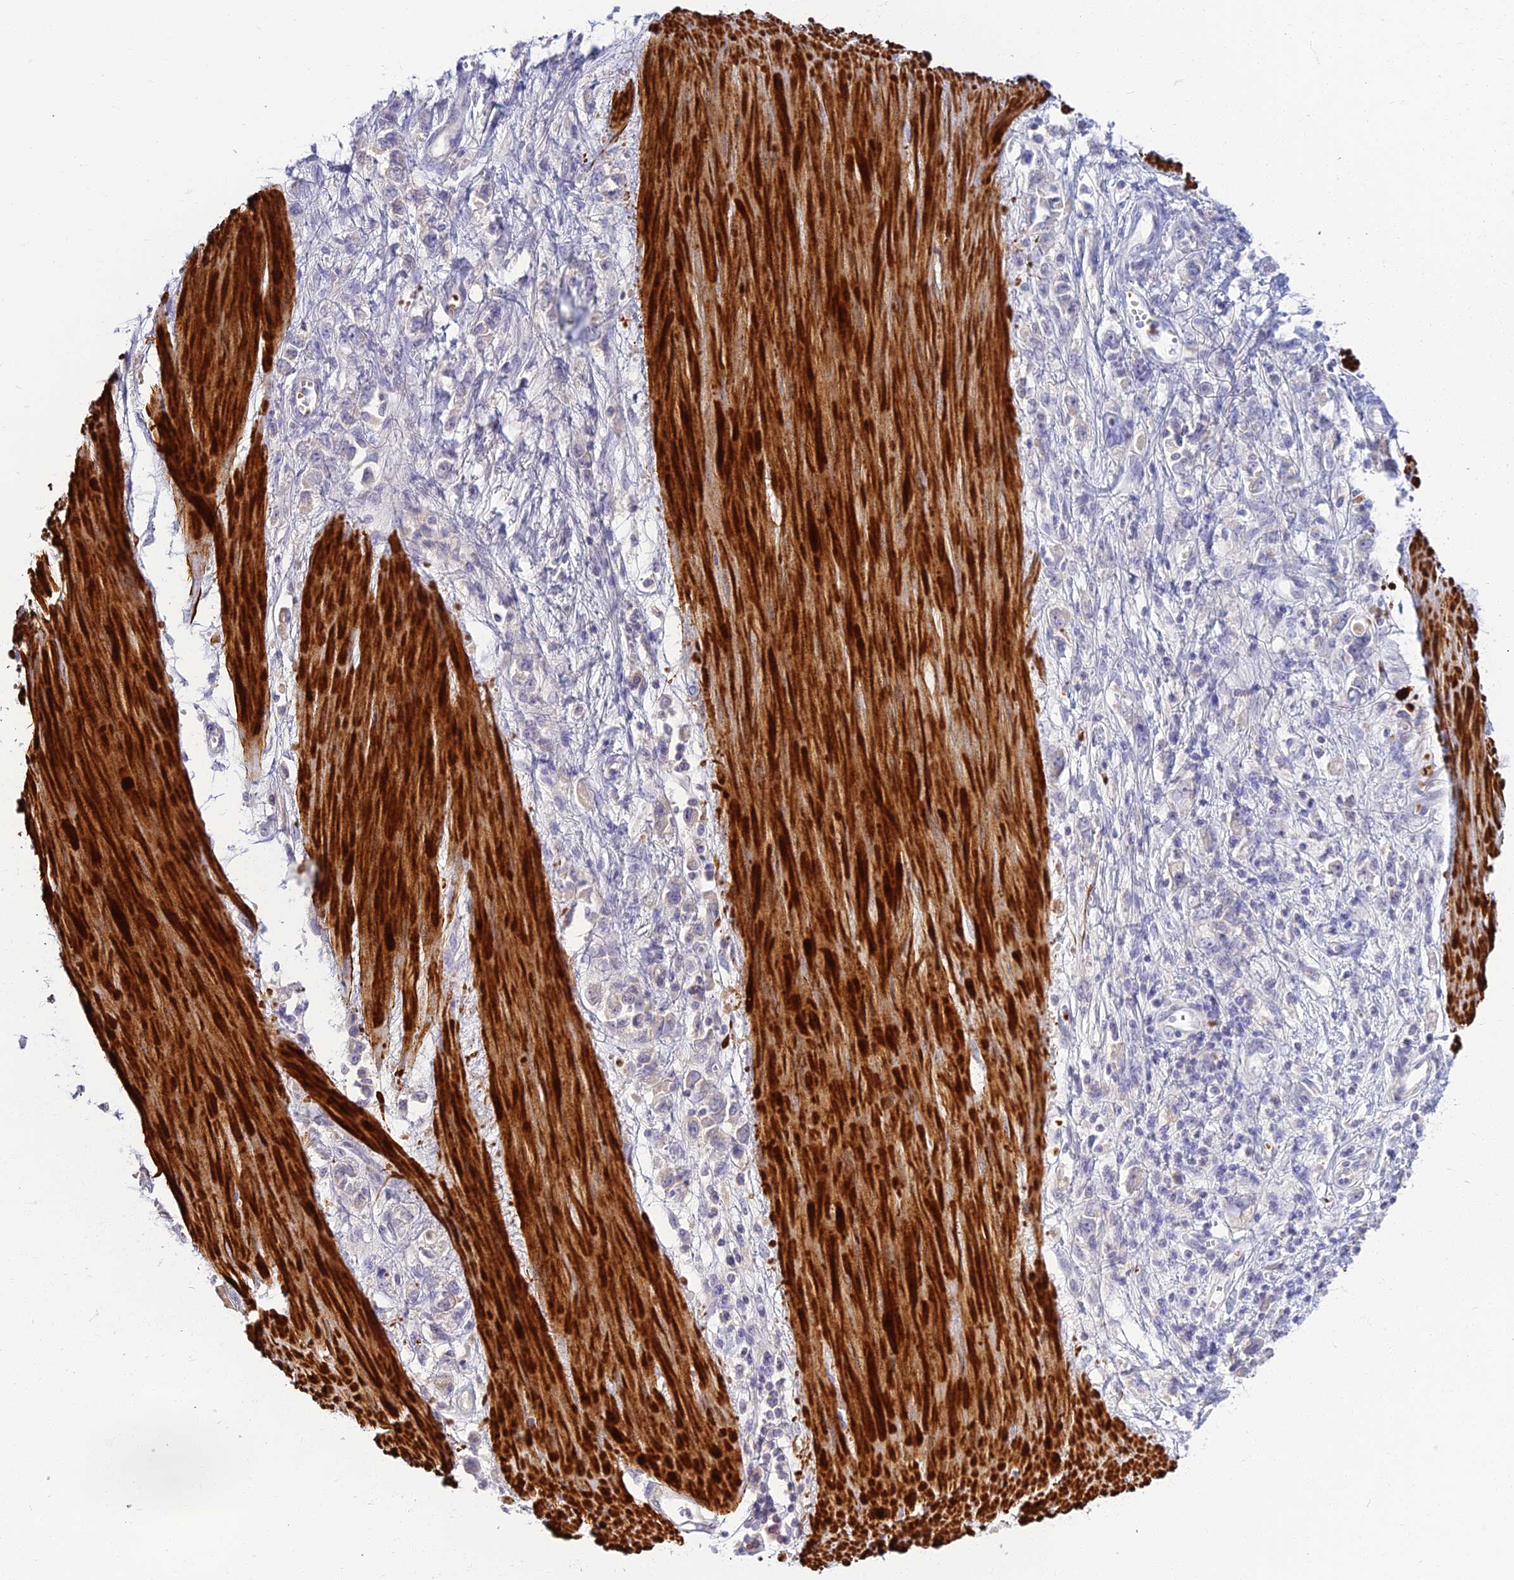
{"staining": {"intensity": "negative", "quantity": "none", "location": "none"}, "tissue": "stomach cancer", "cell_type": "Tumor cells", "image_type": "cancer", "snomed": [{"axis": "morphology", "description": "Adenocarcinoma, NOS"}, {"axis": "topography", "description": "Stomach"}], "caption": "DAB (3,3'-diaminobenzidine) immunohistochemical staining of stomach cancer shows no significant staining in tumor cells.", "gene": "CLIP4", "patient": {"sex": "female", "age": 76}}